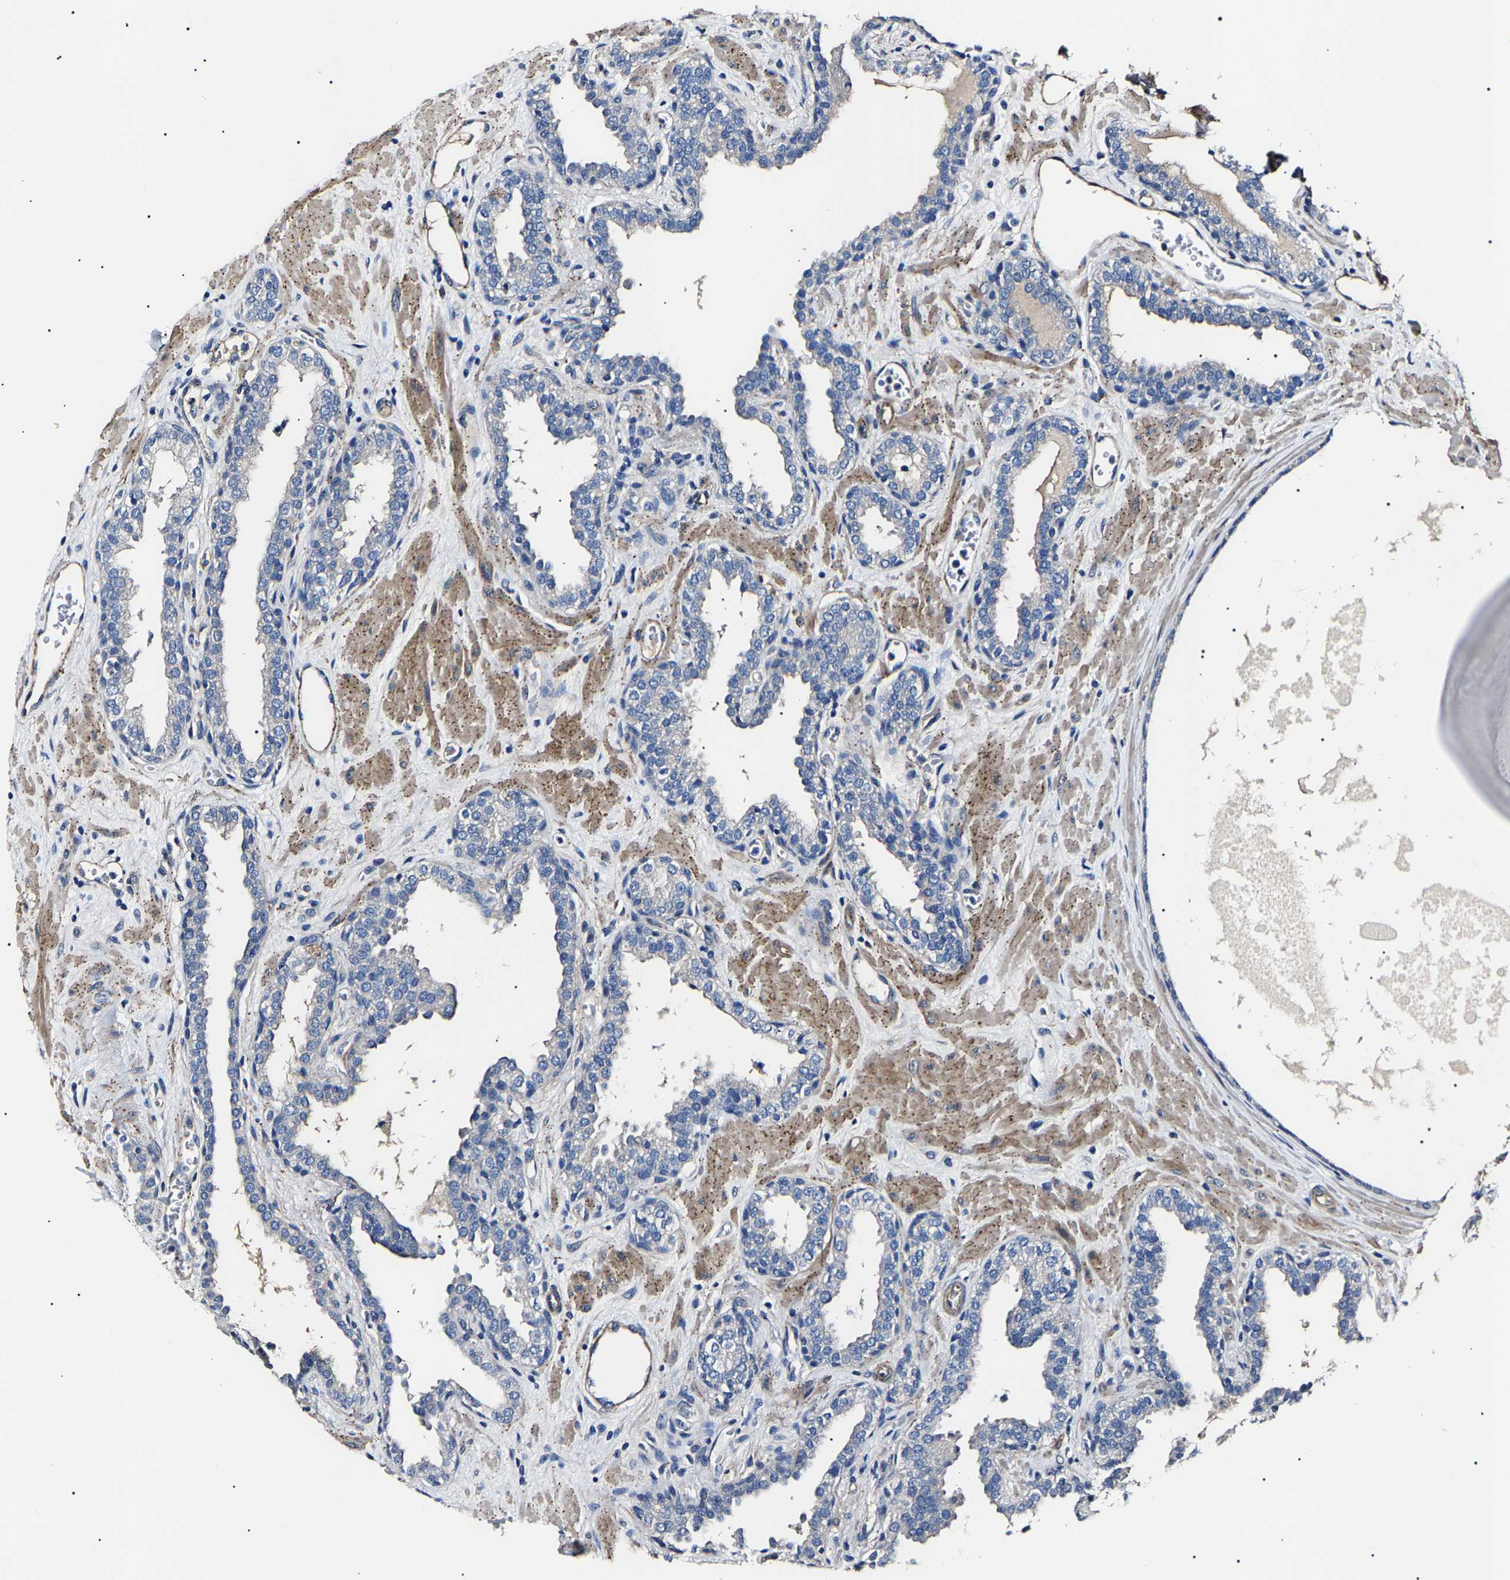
{"staining": {"intensity": "negative", "quantity": "none", "location": "none"}, "tissue": "prostate", "cell_type": "Glandular cells", "image_type": "normal", "snomed": [{"axis": "morphology", "description": "Normal tissue, NOS"}, {"axis": "topography", "description": "Prostate"}], "caption": "Glandular cells show no significant expression in normal prostate. Brightfield microscopy of immunohistochemistry (IHC) stained with DAB (brown) and hematoxylin (blue), captured at high magnification.", "gene": "KLHL42", "patient": {"sex": "male", "age": 51}}